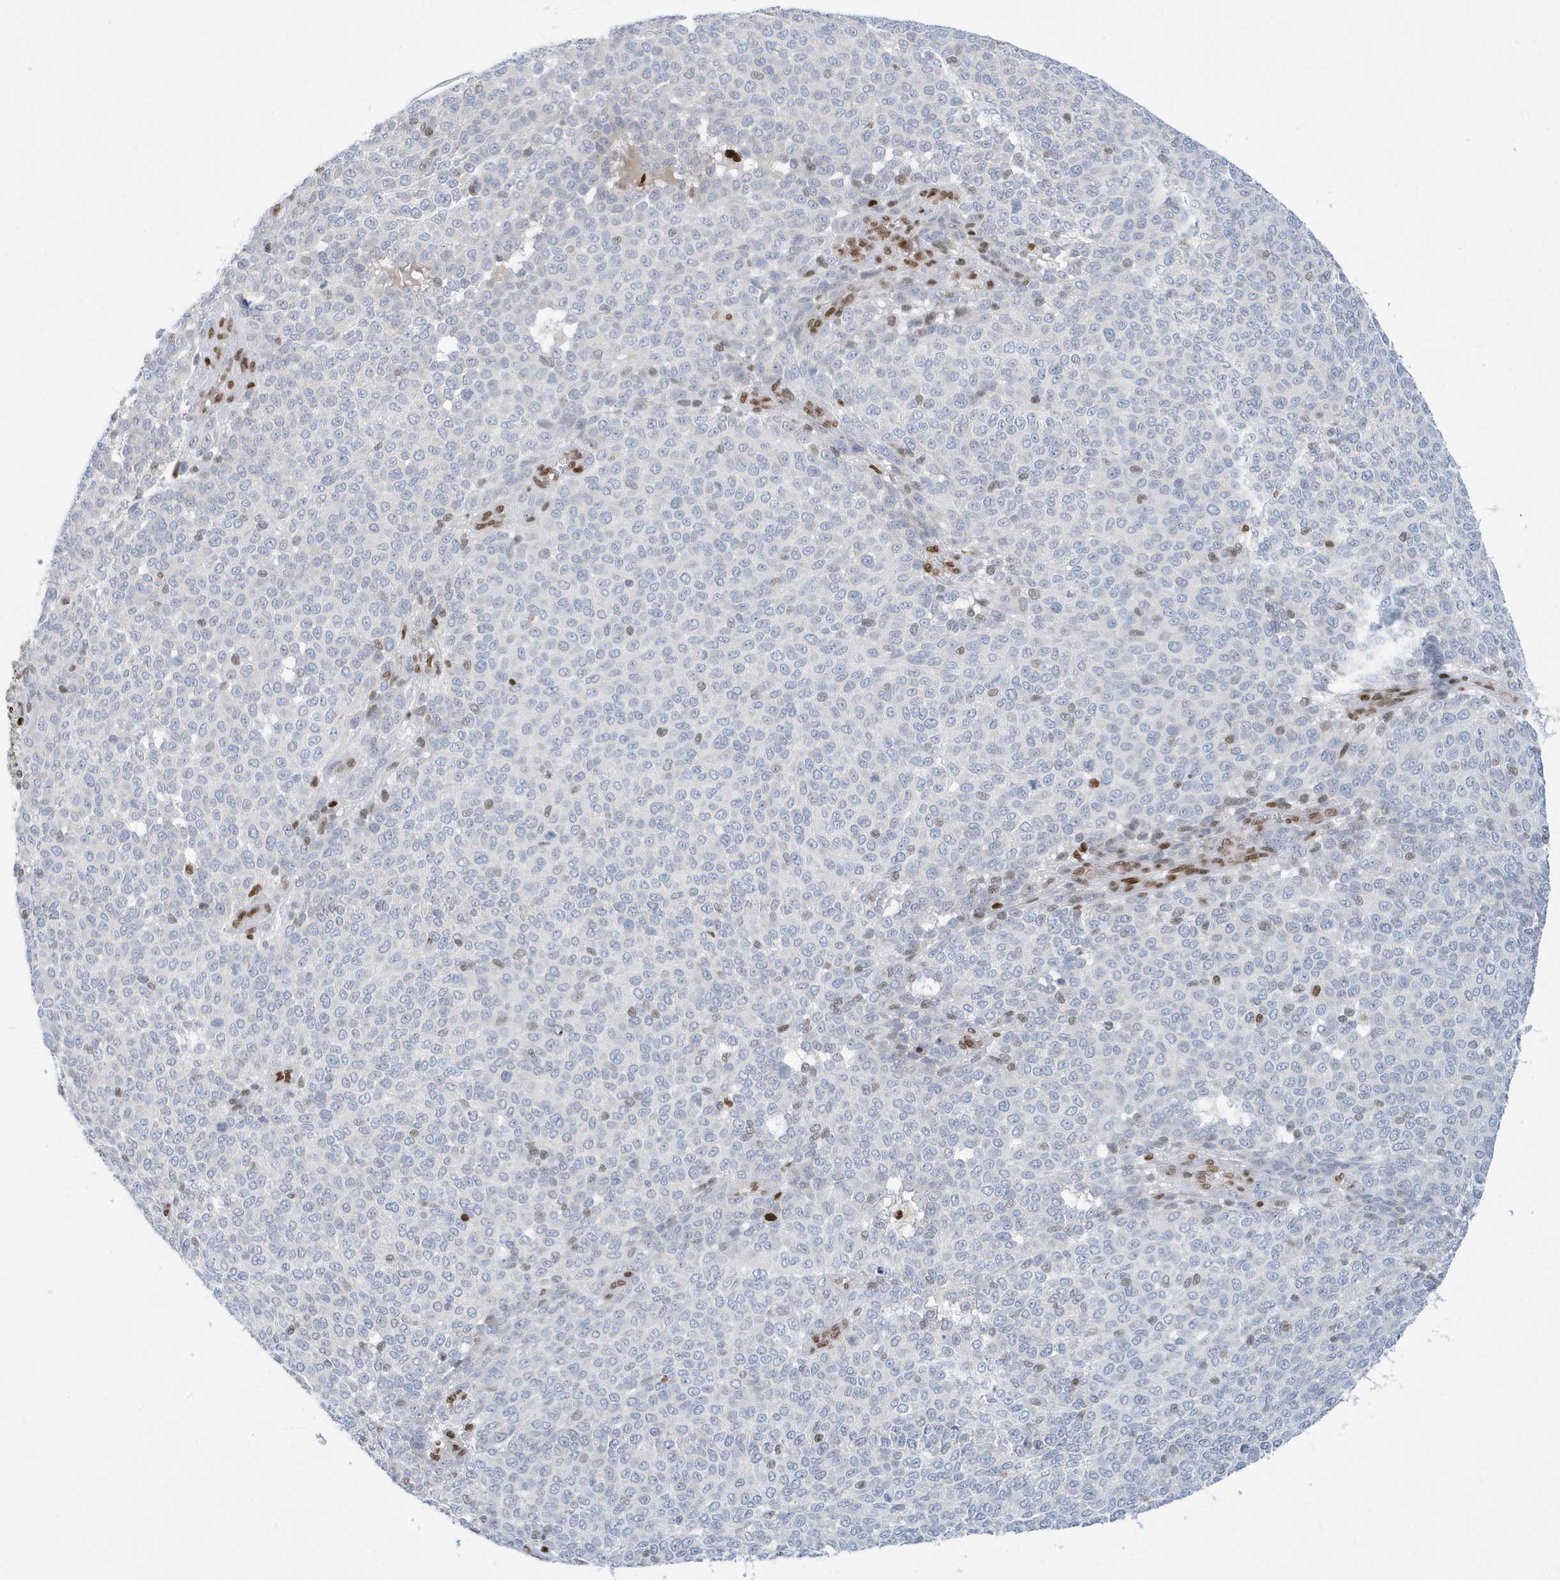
{"staining": {"intensity": "negative", "quantity": "none", "location": "none"}, "tissue": "melanoma", "cell_type": "Tumor cells", "image_type": "cancer", "snomed": [{"axis": "morphology", "description": "Malignant melanoma, NOS"}, {"axis": "topography", "description": "Skin"}], "caption": "Tumor cells are negative for brown protein staining in malignant melanoma.", "gene": "PCYT1A", "patient": {"sex": "male", "age": 49}}